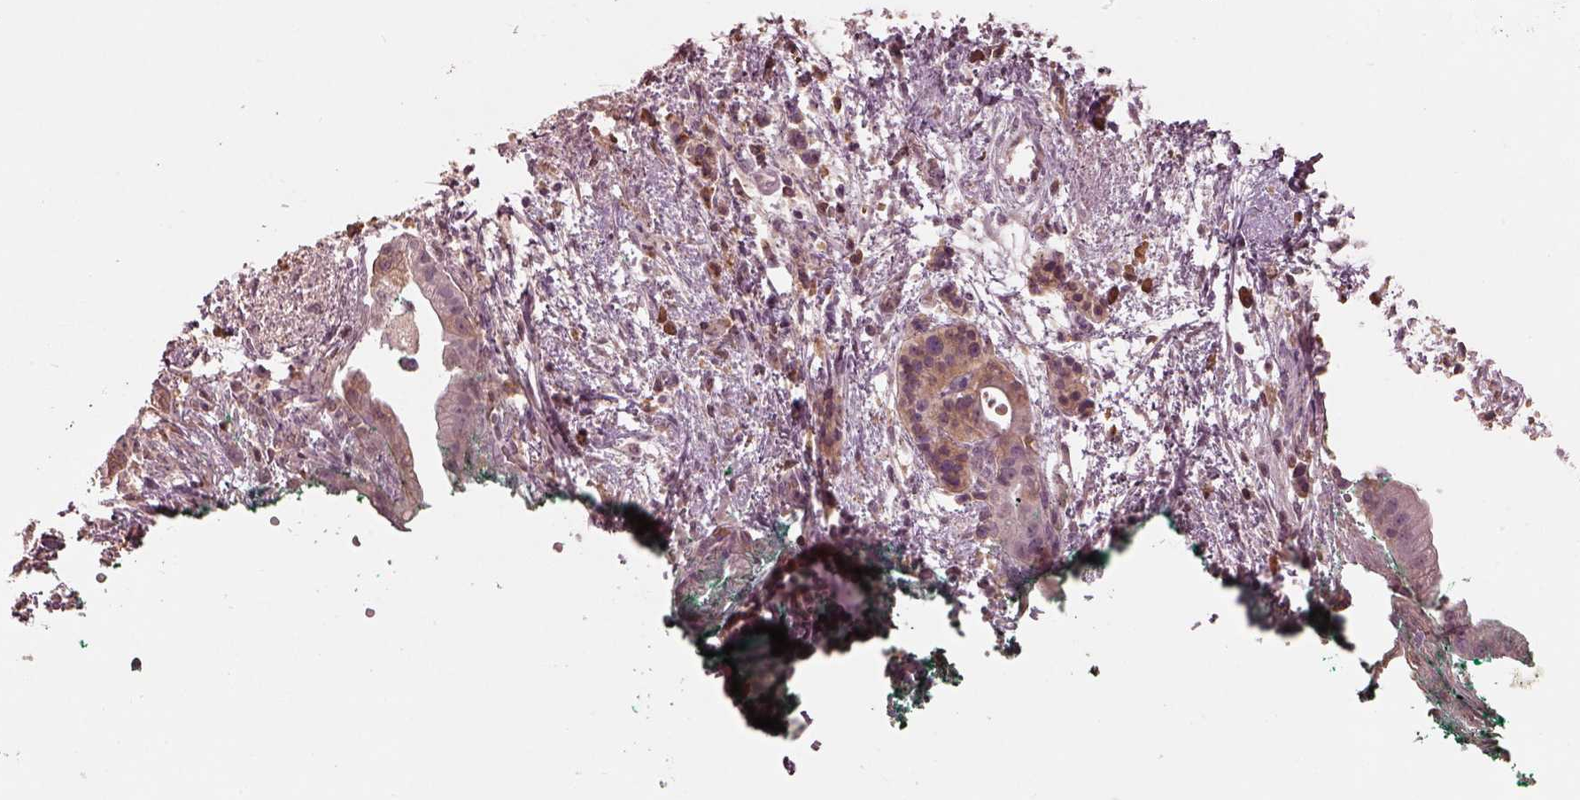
{"staining": {"intensity": "negative", "quantity": "none", "location": "none"}, "tissue": "pancreatic cancer", "cell_type": "Tumor cells", "image_type": "cancer", "snomed": [{"axis": "morphology", "description": "Normal tissue, NOS"}, {"axis": "morphology", "description": "Adenocarcinoma, NOS"}, {"axis": "topography", "description": "Lymph node"}, {"axis": "topography", "description": "Pancreas"}], "caption": "This is an immunohistochemistry (IHC) histopathology image of pancreatic cancer. There is no staining in tumor cells.", "gene": "CALR3", "patient": {"sex": "female", "age": 58}}